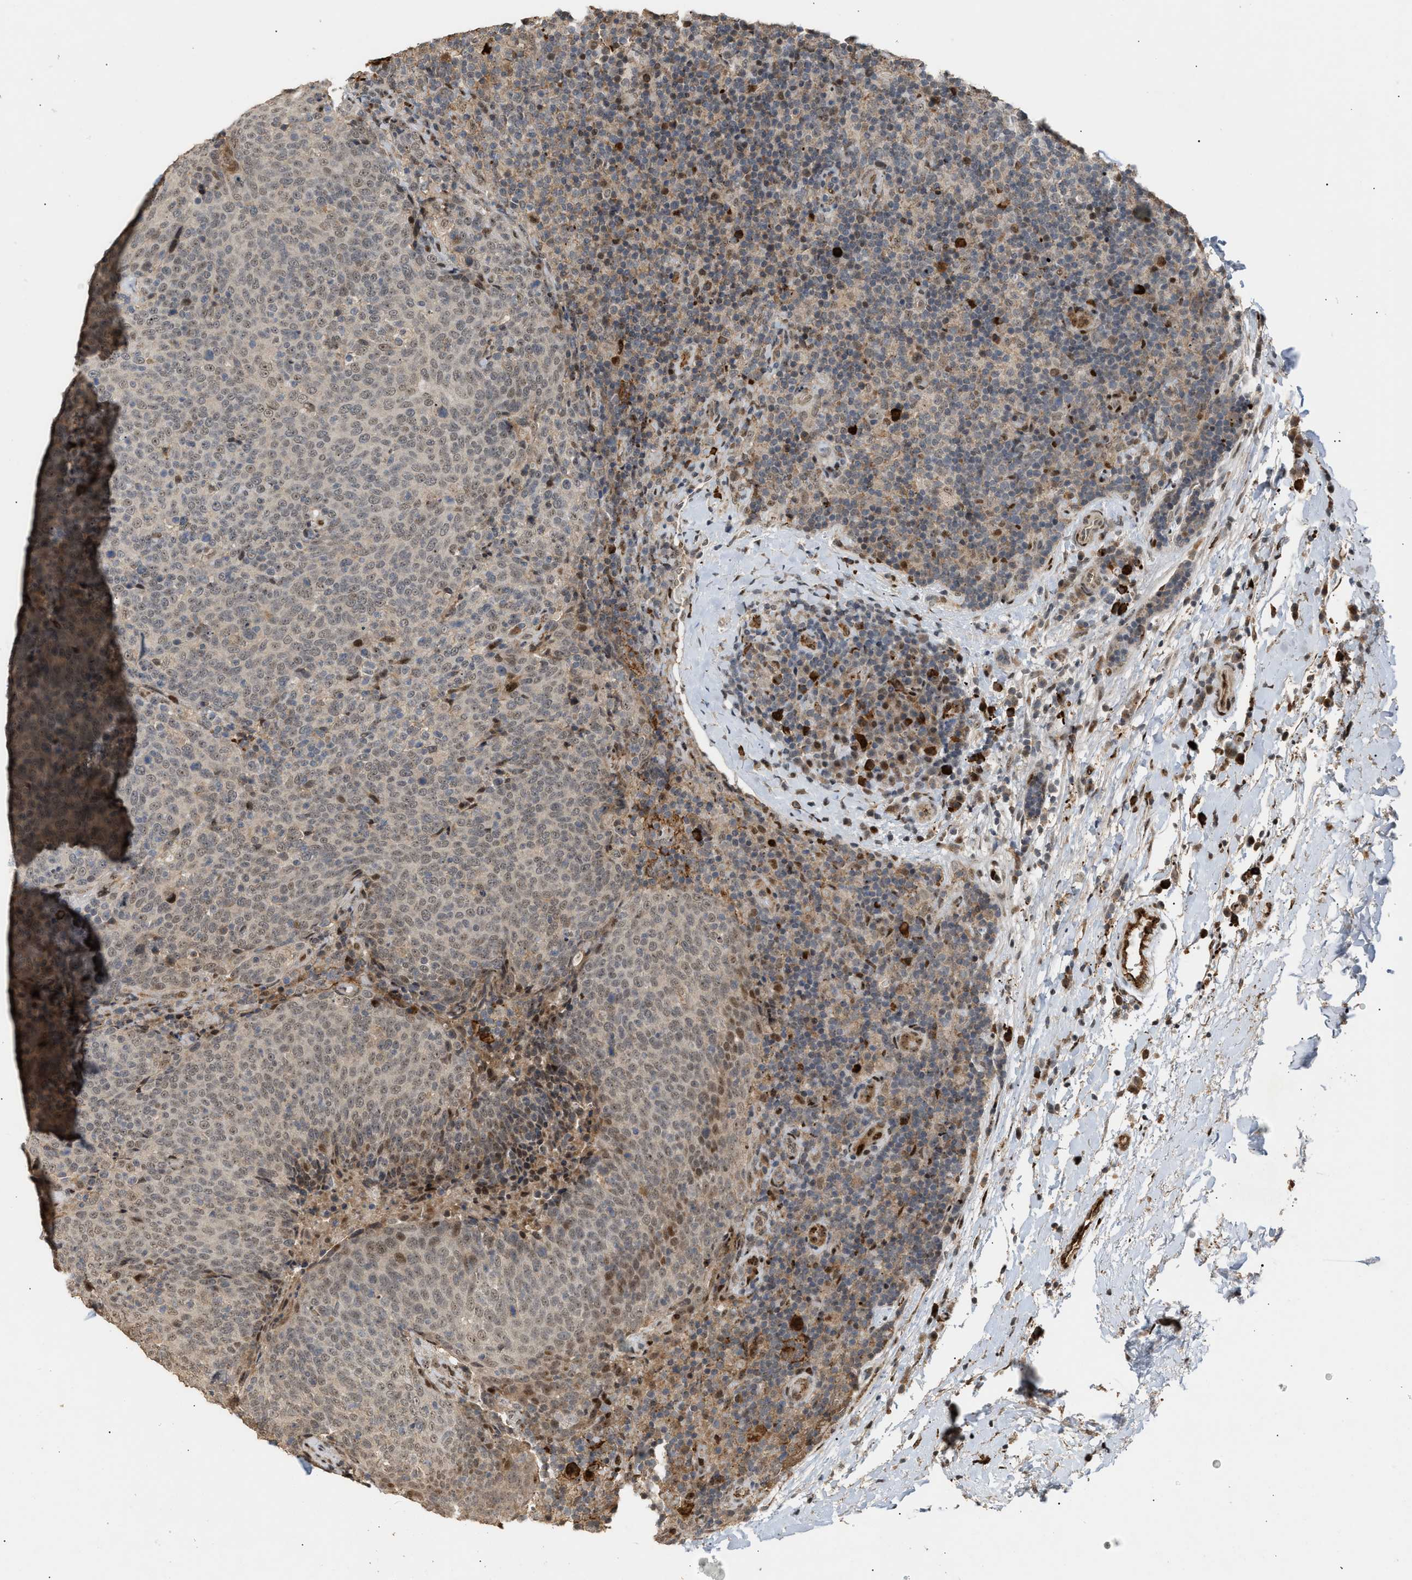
{"staining": {"intensity": "weak", "quantity": "25%-75%", "location": "nuclear"}, "tissue": "head and neck cancer", "cell_type": "Tumor cells", "image_type": "cancer", "snomed": [{"axis": "morphology", "description": "Squamous cell carcinoma, NOS"}, {"axis": "morphology", "description": "Squamous cell carcinoma, metastatic, NOS"}, {"axis": "topography", "description": "Lymph node"}, {"axis": "topography", "description": "Head-Neck"}], "caption": "Tumor cells exhibit low levels of weak nuclear staining in about 25%-75% of cells in human head and neck cancer (metastatic squamous cell carcinoma).", "gene": "ZFAND5", "patient": {"sex": "male", "age": 62}}